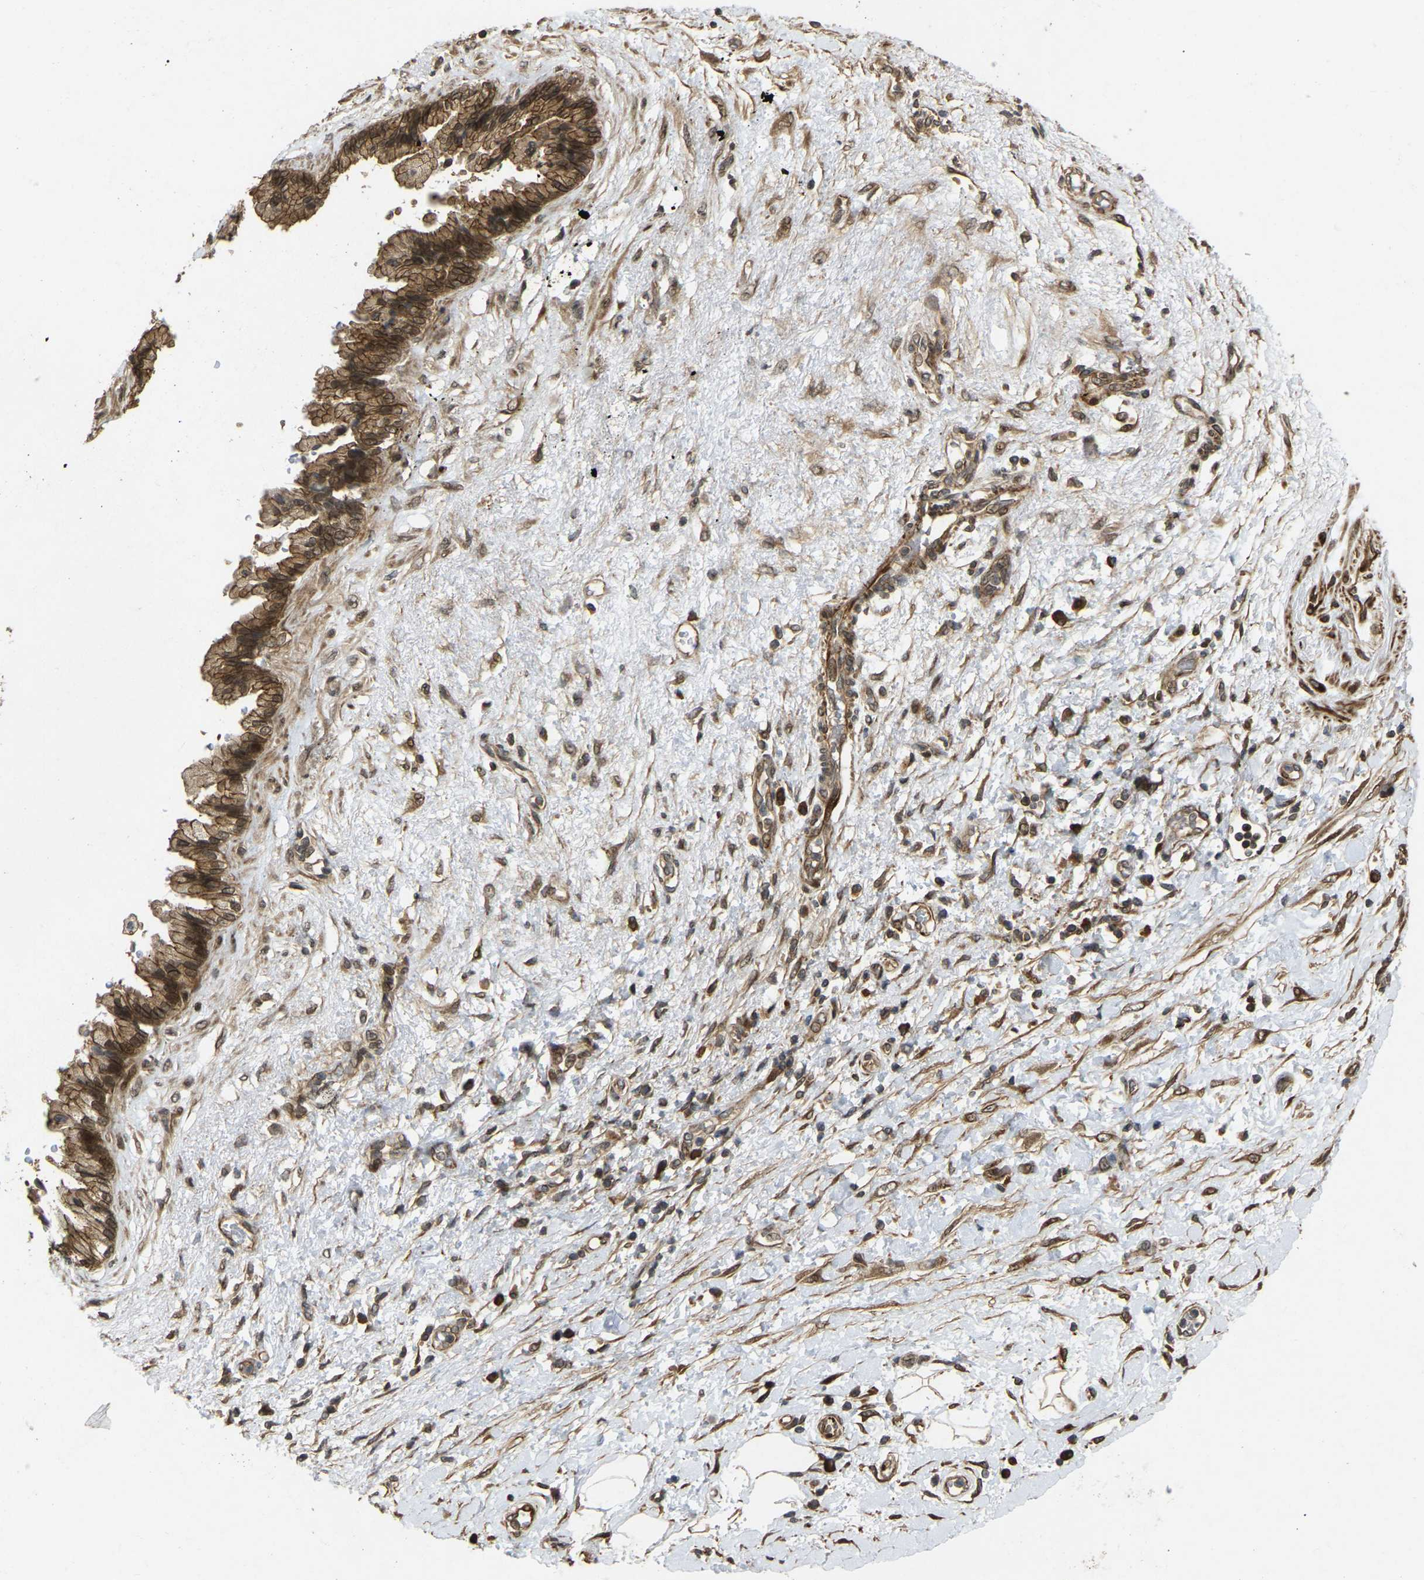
{"staining": {"intensity": "moderate", "quantity": ">75%", "location": "cytoplasmic/membranous,nuclear"}, "tissue": "pancreatic cancer", "cell_type": "Tumor cells", "image_type": "cancer", "snomed": [{"axis": "morphology", "description": "Adenocarcinoma, NOS"}, {"axis": "topography", "description": "Pancreas"}], "caption": "The image reveals immunohistochemical staining of pancreatic cancer. There is moderate cytoplasmic/membranous and nuclear staining is appreciated in approximately >75% of tumor cells.", "gene": "KIAA1549", "patient": {"sex": "female", "age": 60}}